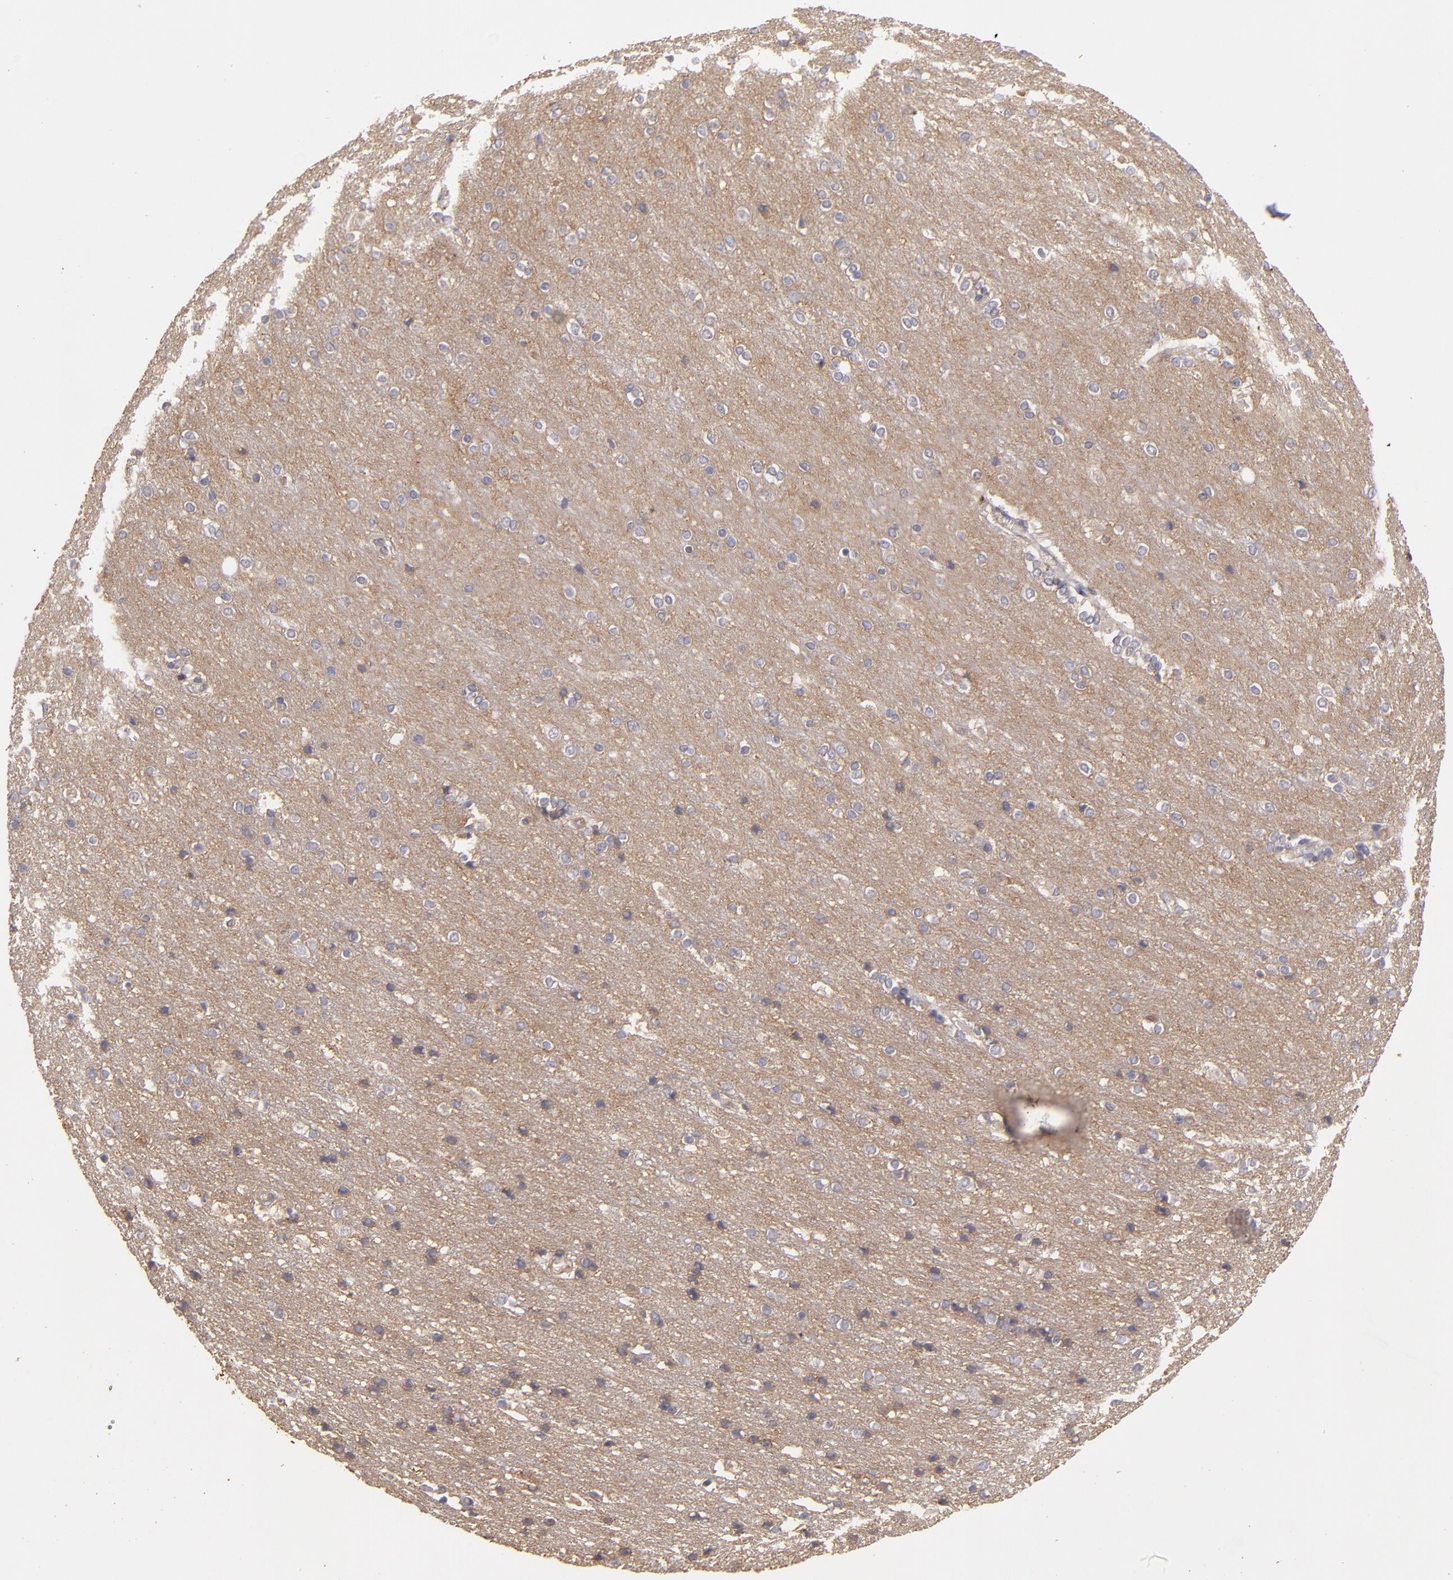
{"staining": {"intensity": "negative", "quantity": "none", "location": "none"}, "tissue": "cerebral cortex", "cell_type": "Endothelial cells", "image_type": "normal", "snomed": [{"axis": "morphology", "description": "Normal tissue, NOS"}, {"axis": "topography", "description": "Cerebral cortex"}], "caption": "A photomicrograph of human cerebral cortex is negative for staining in endothelial cells. (DAB (3,3'-diaminobenzidine) IHC with hematoxylin counter stain).", "gene": "GNAZ", "patient": {"sex": "female", "age": 54}}